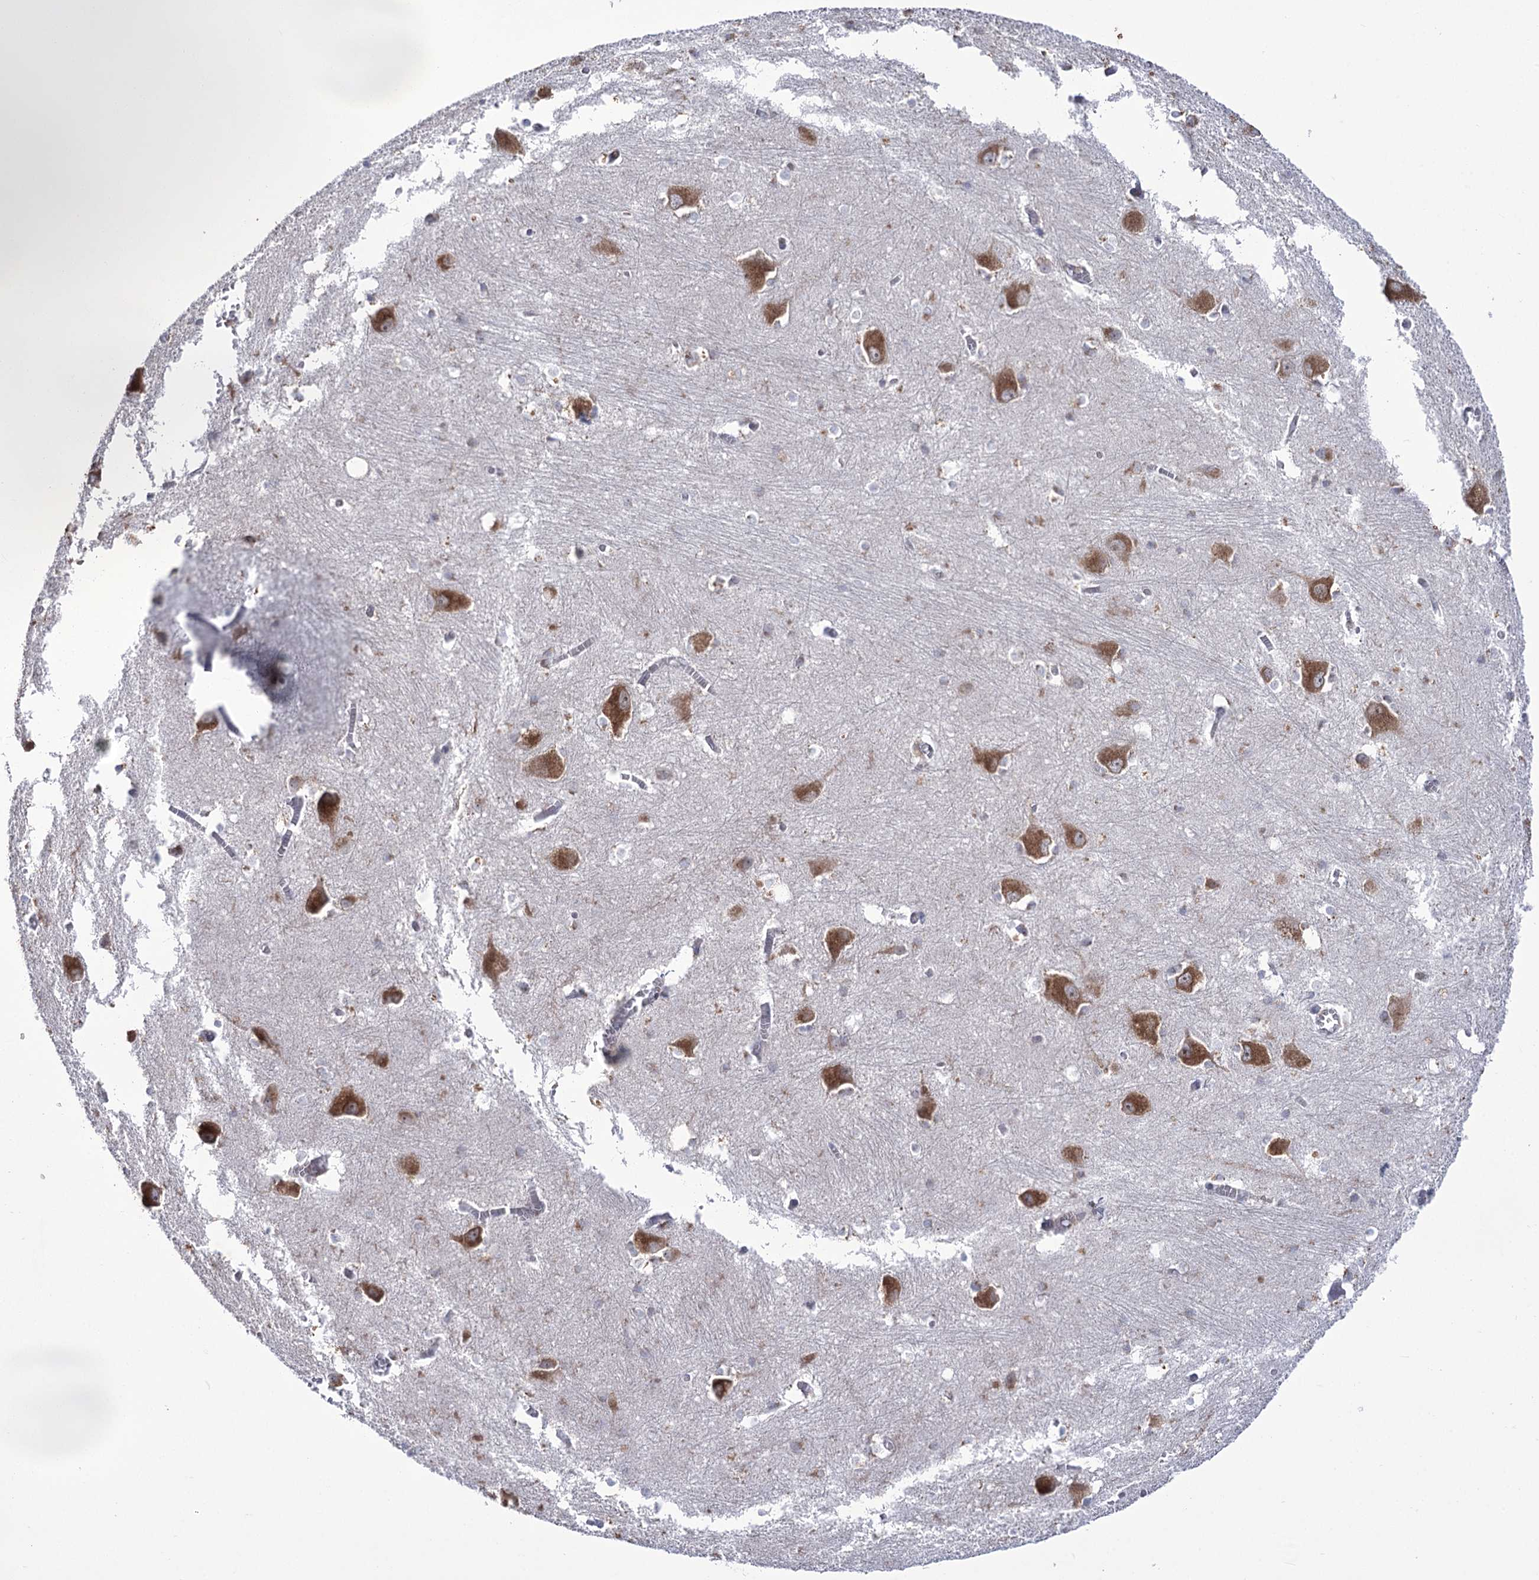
{"staining": {"intensity": "weak", "quantity": "<25%", "location": "cytoplasmic/membranous"}, "tissue": "caudate", "cell_type": "Glial cells", "image_type": "normal", "snomed": [{"axis": "morphology", "description": "Normal tissue, NOS"}, {"axis": "topography", "description": "Lateral ventricle wall"}], "caption": "Immunohistochemistry histopathology image of benign caudate: human caudate stained with DAB (3,3'-diaminobenzidine) reveals no significant protein positivity in glial cells. Brightfield microscopy of IHC stained with DAB (3,3'-diaminobenzidine) (brown) and hematoxylin (blue), captured at high magnification.", "gene": "ZNF622", "patient": {"sex": "male", "age": 37}}